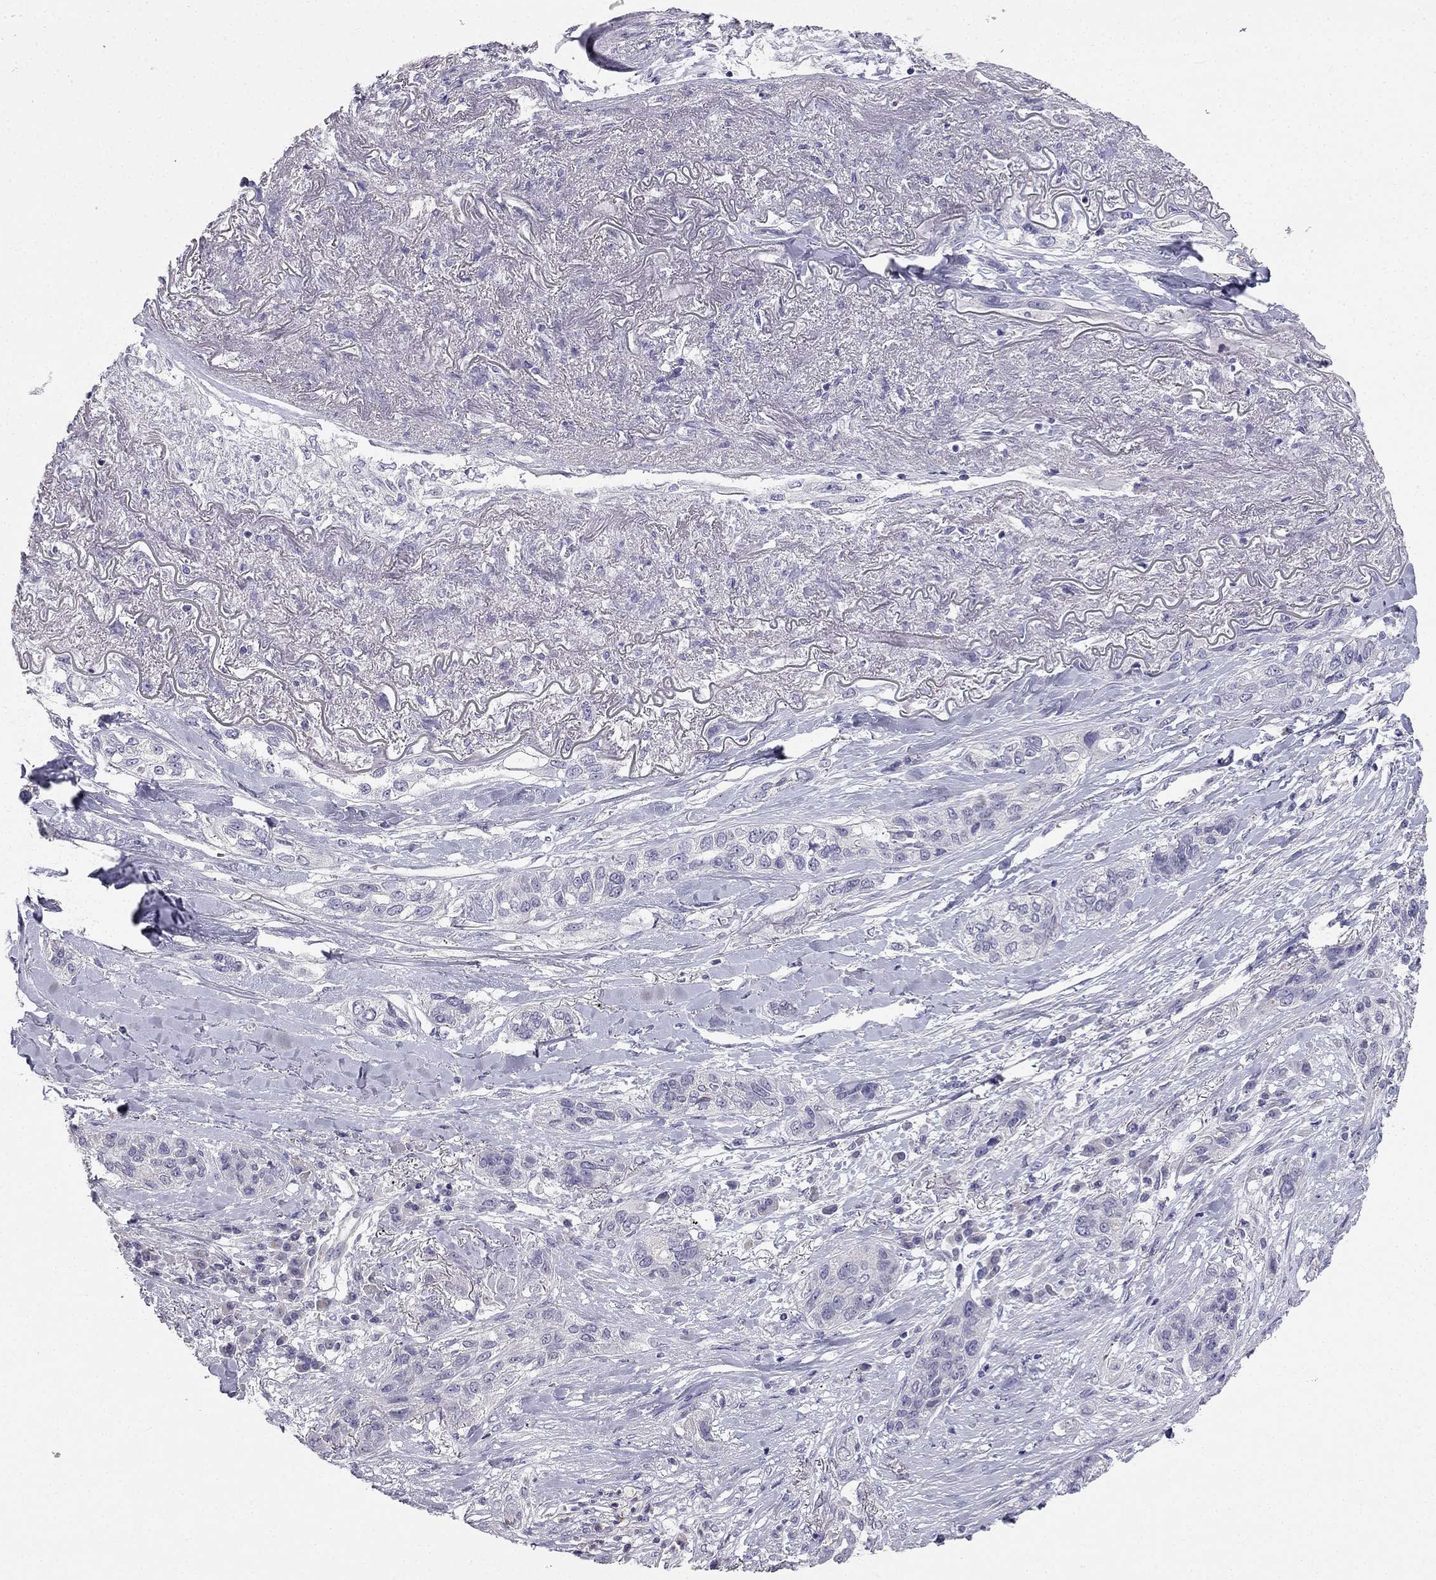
{"staining": {"intensity": "negative", "quantity": "none", "location": "none"}, "tissue": "lung cancer", "cell_type": "Tumor cells", "image_type": "cancer", "snomed": [{"axis": "morphology", "description": "Squamous cell carcinoma, NOS"}, {"axis": "topography", "description": "Lung"}], "caption": "Tumor cells show no significant expression in squamous cell carcinoma (lung).", "gene": "C16orf89", "patient": {"sex": "female", "age": 70}}